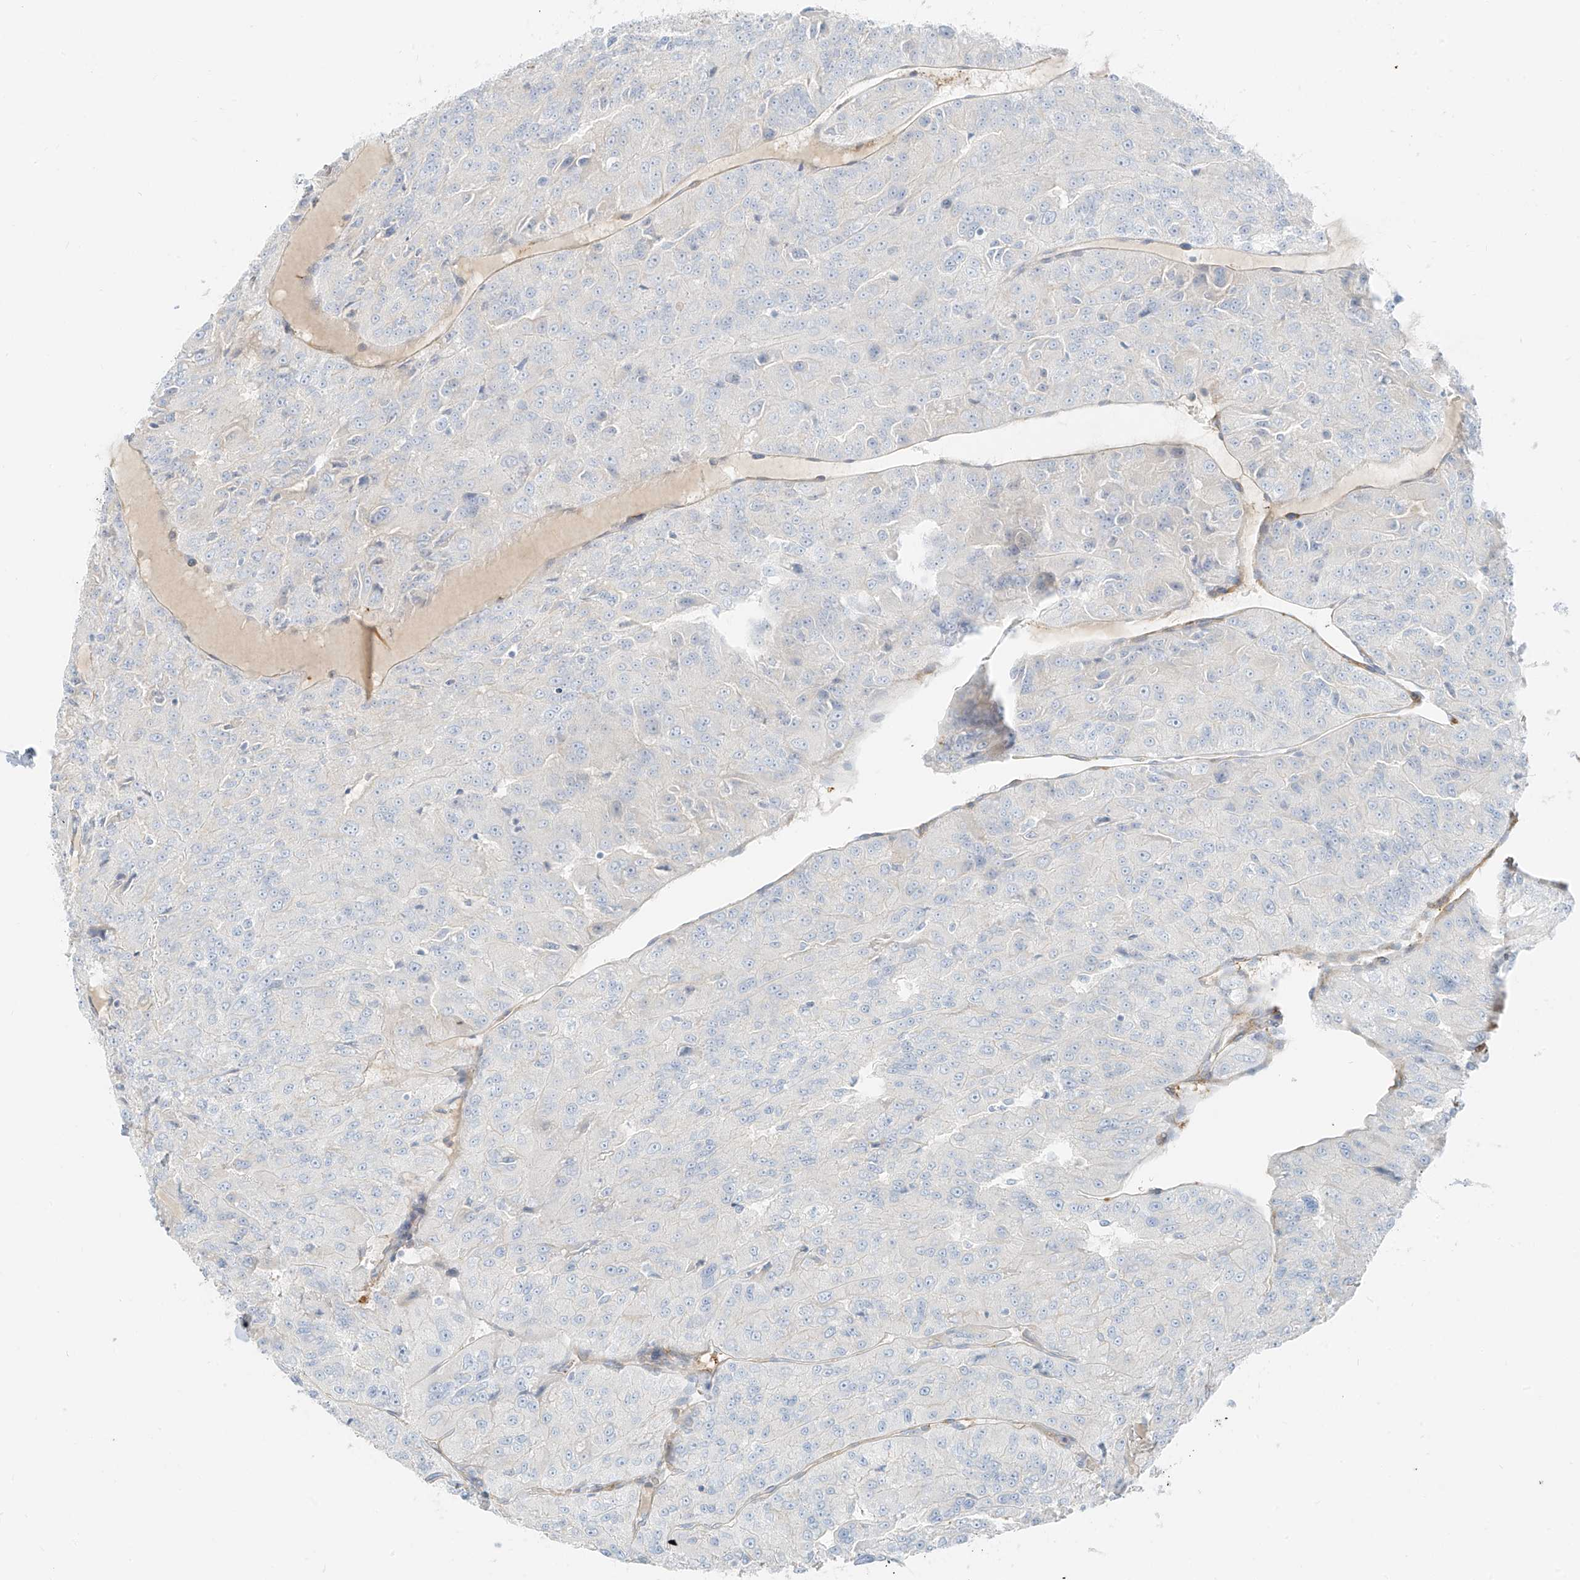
{"staining": {"intensity": "negative", "quantity": "none", "location": "none"}, "tissue": "renal cancer", "cell_type": "Tumor cells", "image_type": "cancer", "snomed": [{"axis": "morphology", "description": "Adenocarcinoma, NOS"}, {"axis": "topography", "description": "Kidney"}], "caption": "There is no significant staining in tumor cells of renal adenocarcinoma.", "gene": "SMCP", "patient": {"sex": "female", "age": 63}}